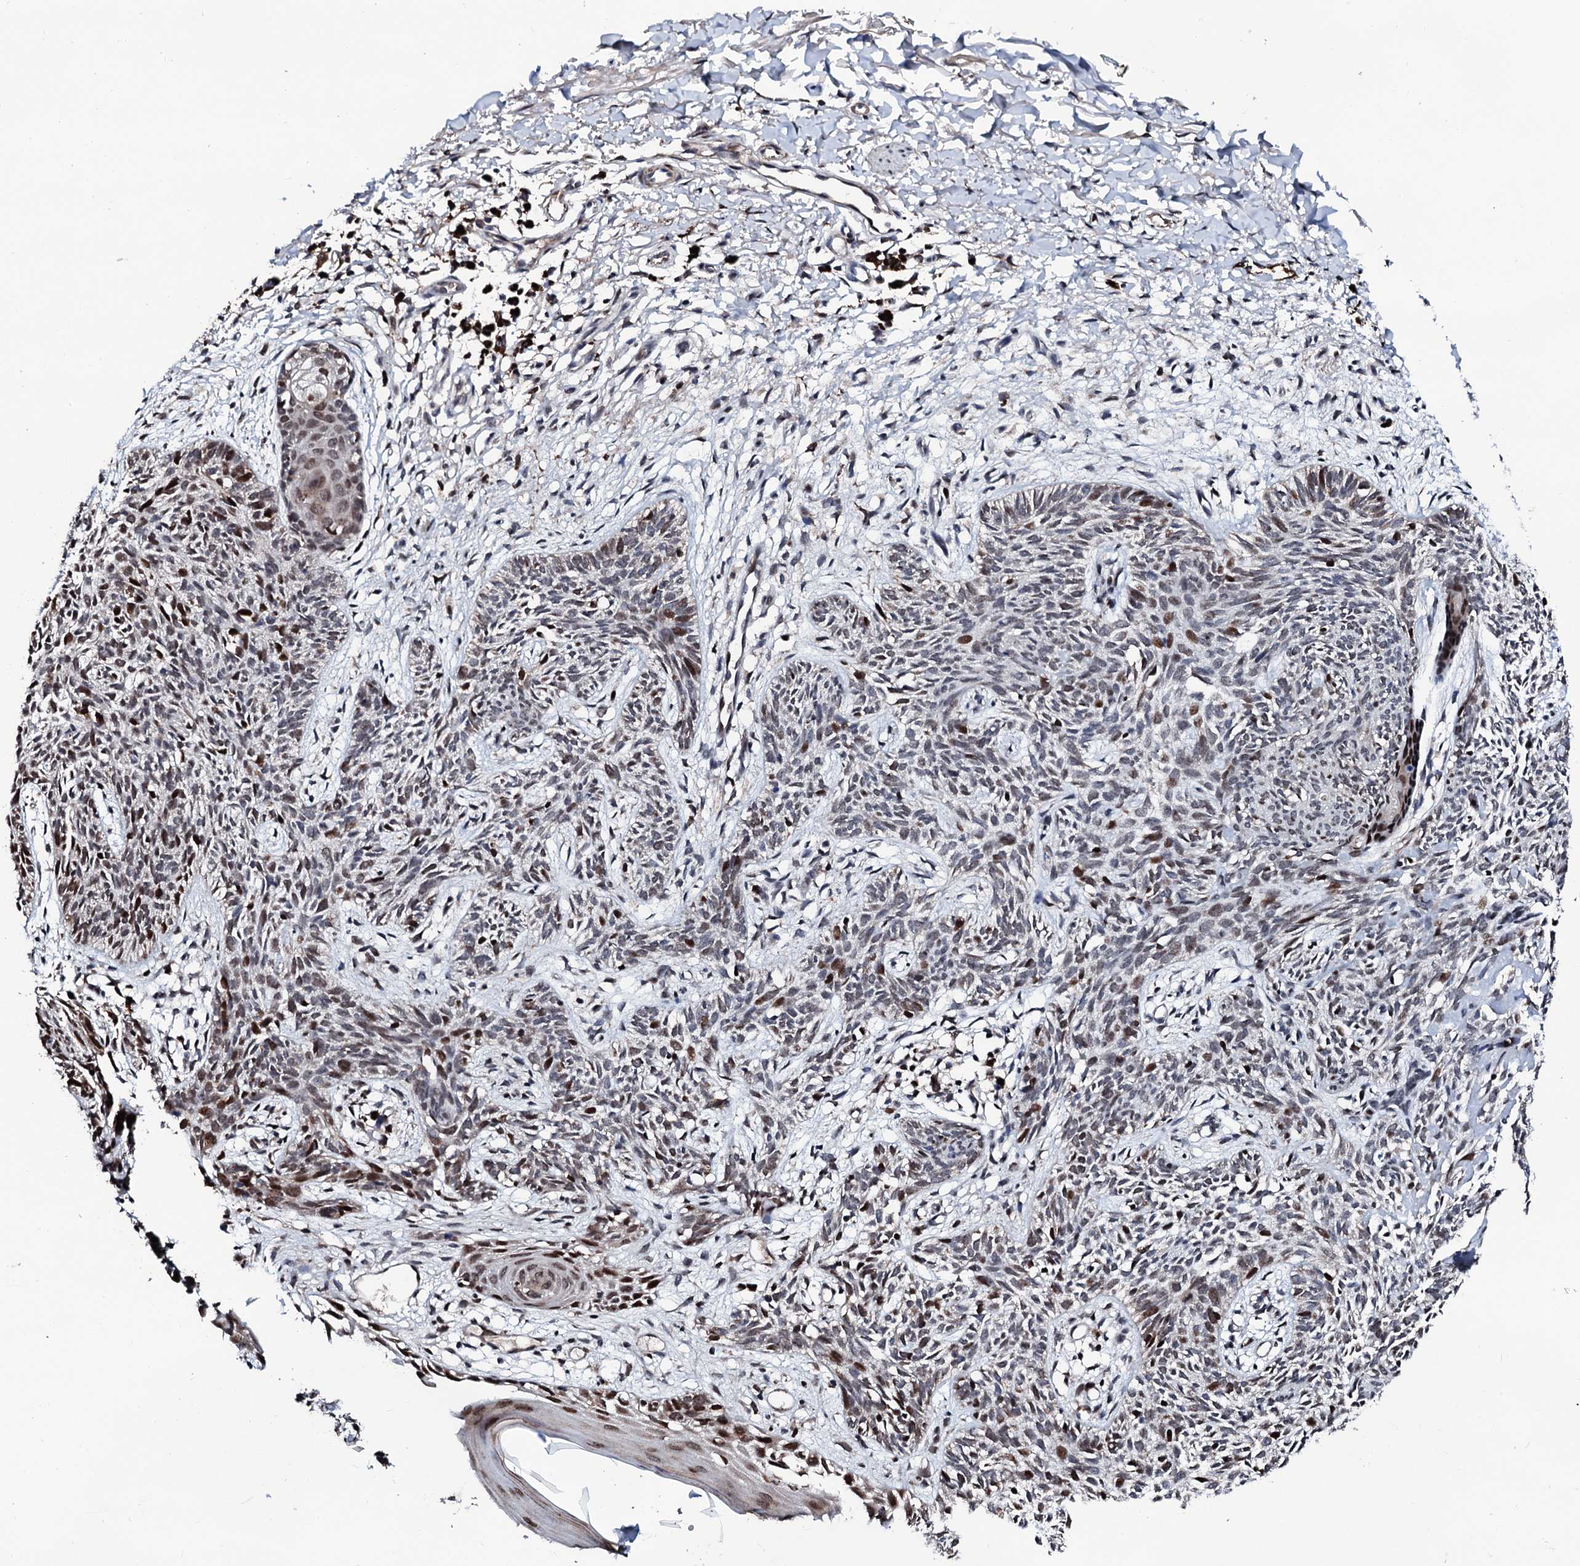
{"staining": {"intensity": "moderate", "quantity": "<25%", "location": "nuclear"}, "tissue": "skin cancer", "cell_type": "Tumor cells", "image_type": "cancer", "snomed": [{"axis": "morphology", "description": "Basal cell carcinoma"}, {"axis": "topography", "description": "Skin"}], "caption": "Skin cancer stained for a protein demonstrates moderate nuclear positivity in tumor cells.", "gene": "KIF18A", "patient": {"sex": "female", "age": 66}}